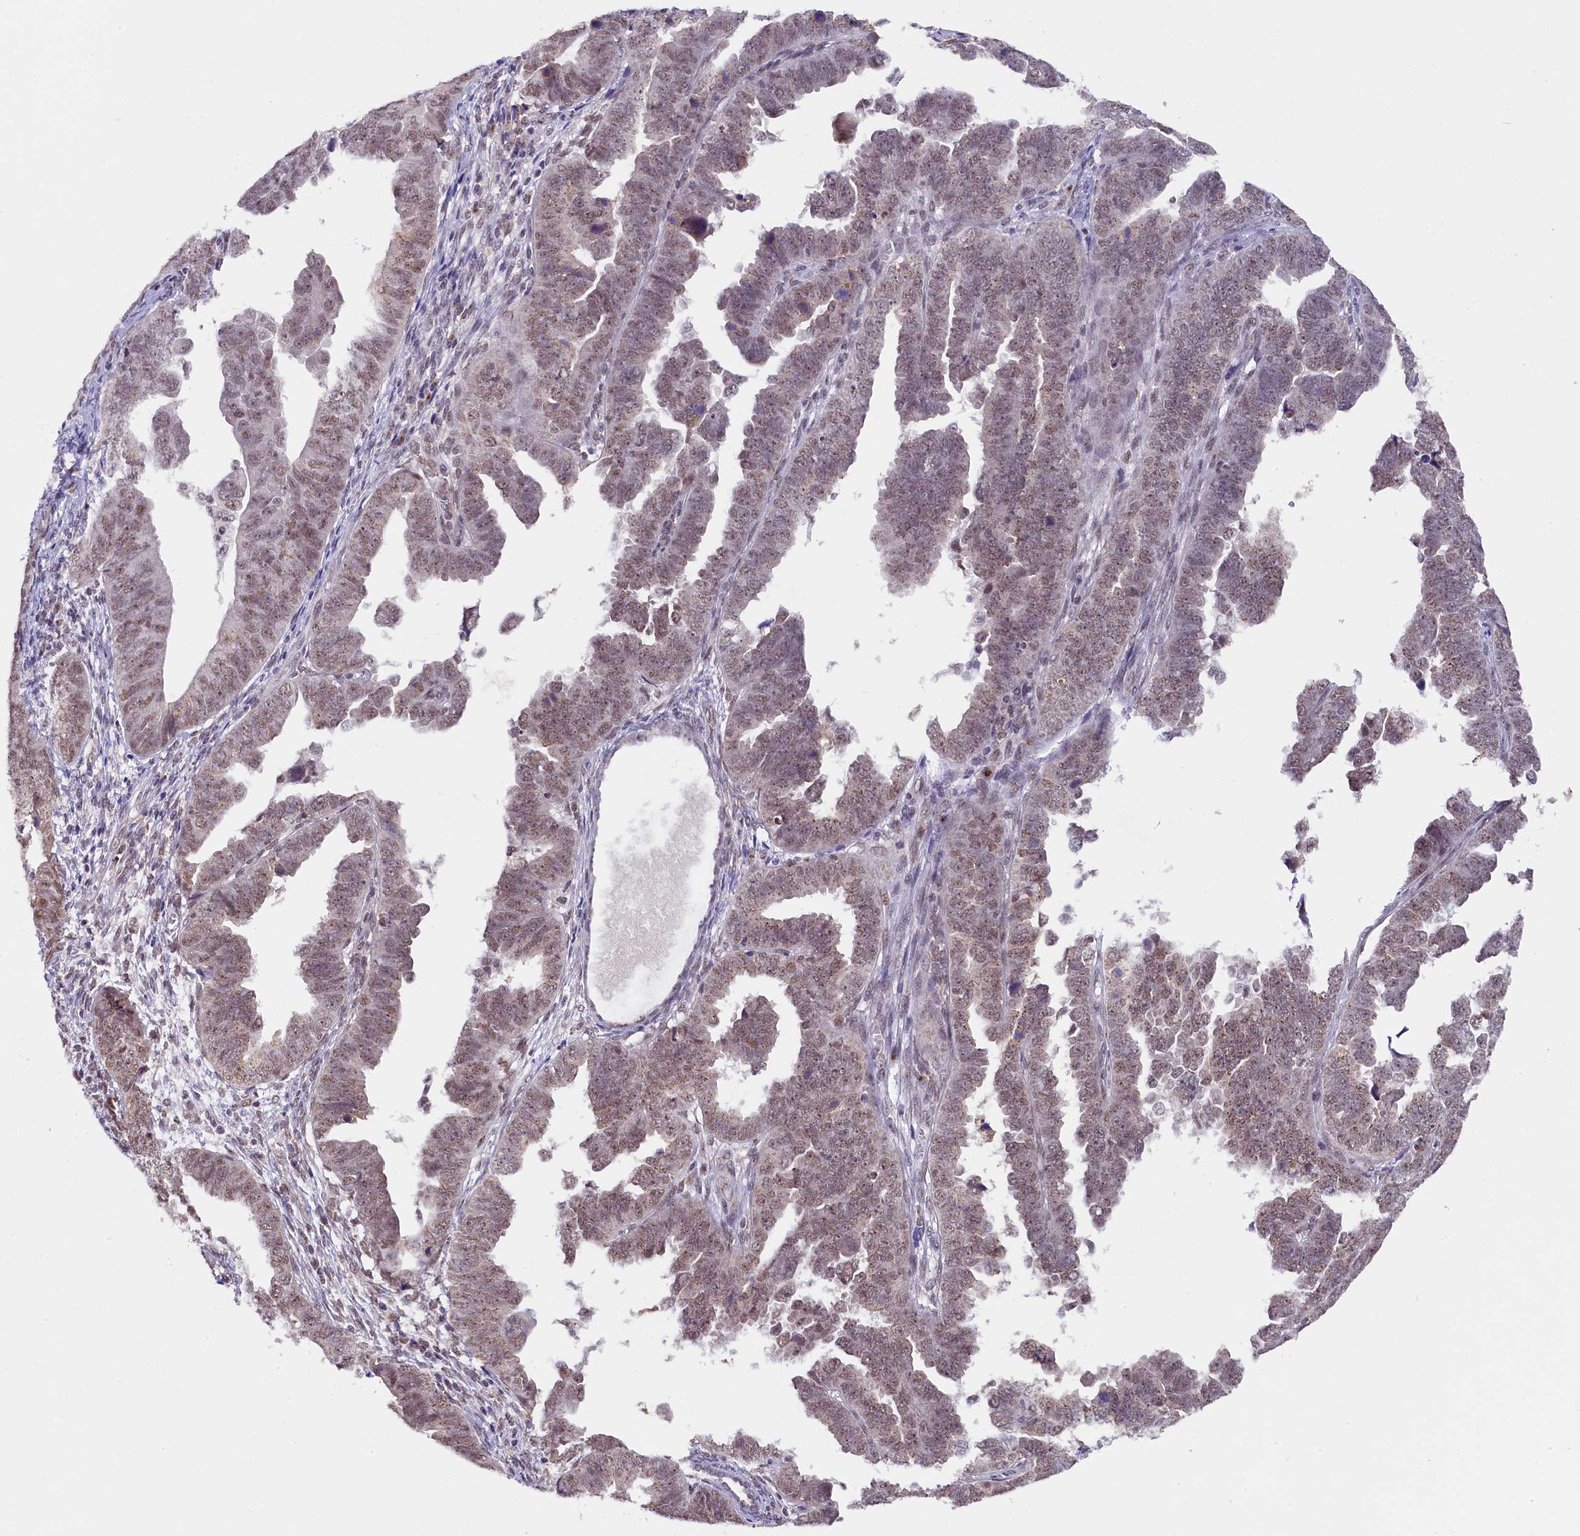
{"staining": {"intensity": "weak", "quantity": ">75%", "location": "nuclear"}, "tissue": "endometrial cancer", "cell_type": "Tumor cells", "image_type": "cancer", "snomed": [{"axis": "morphology", "description": "Adenocarcinoma, NOS"}, {"axis": "topography", "description": "Endometrium"}], "caption": "The image exhibits immunohistochemical staining of endometrial cancer (adenocarcinoma). There is weak nuclear positivity is present in approximately >75% of tumor cells.", "gene": "NCBP1", "patient": {"sex": "female", "age": 75}}